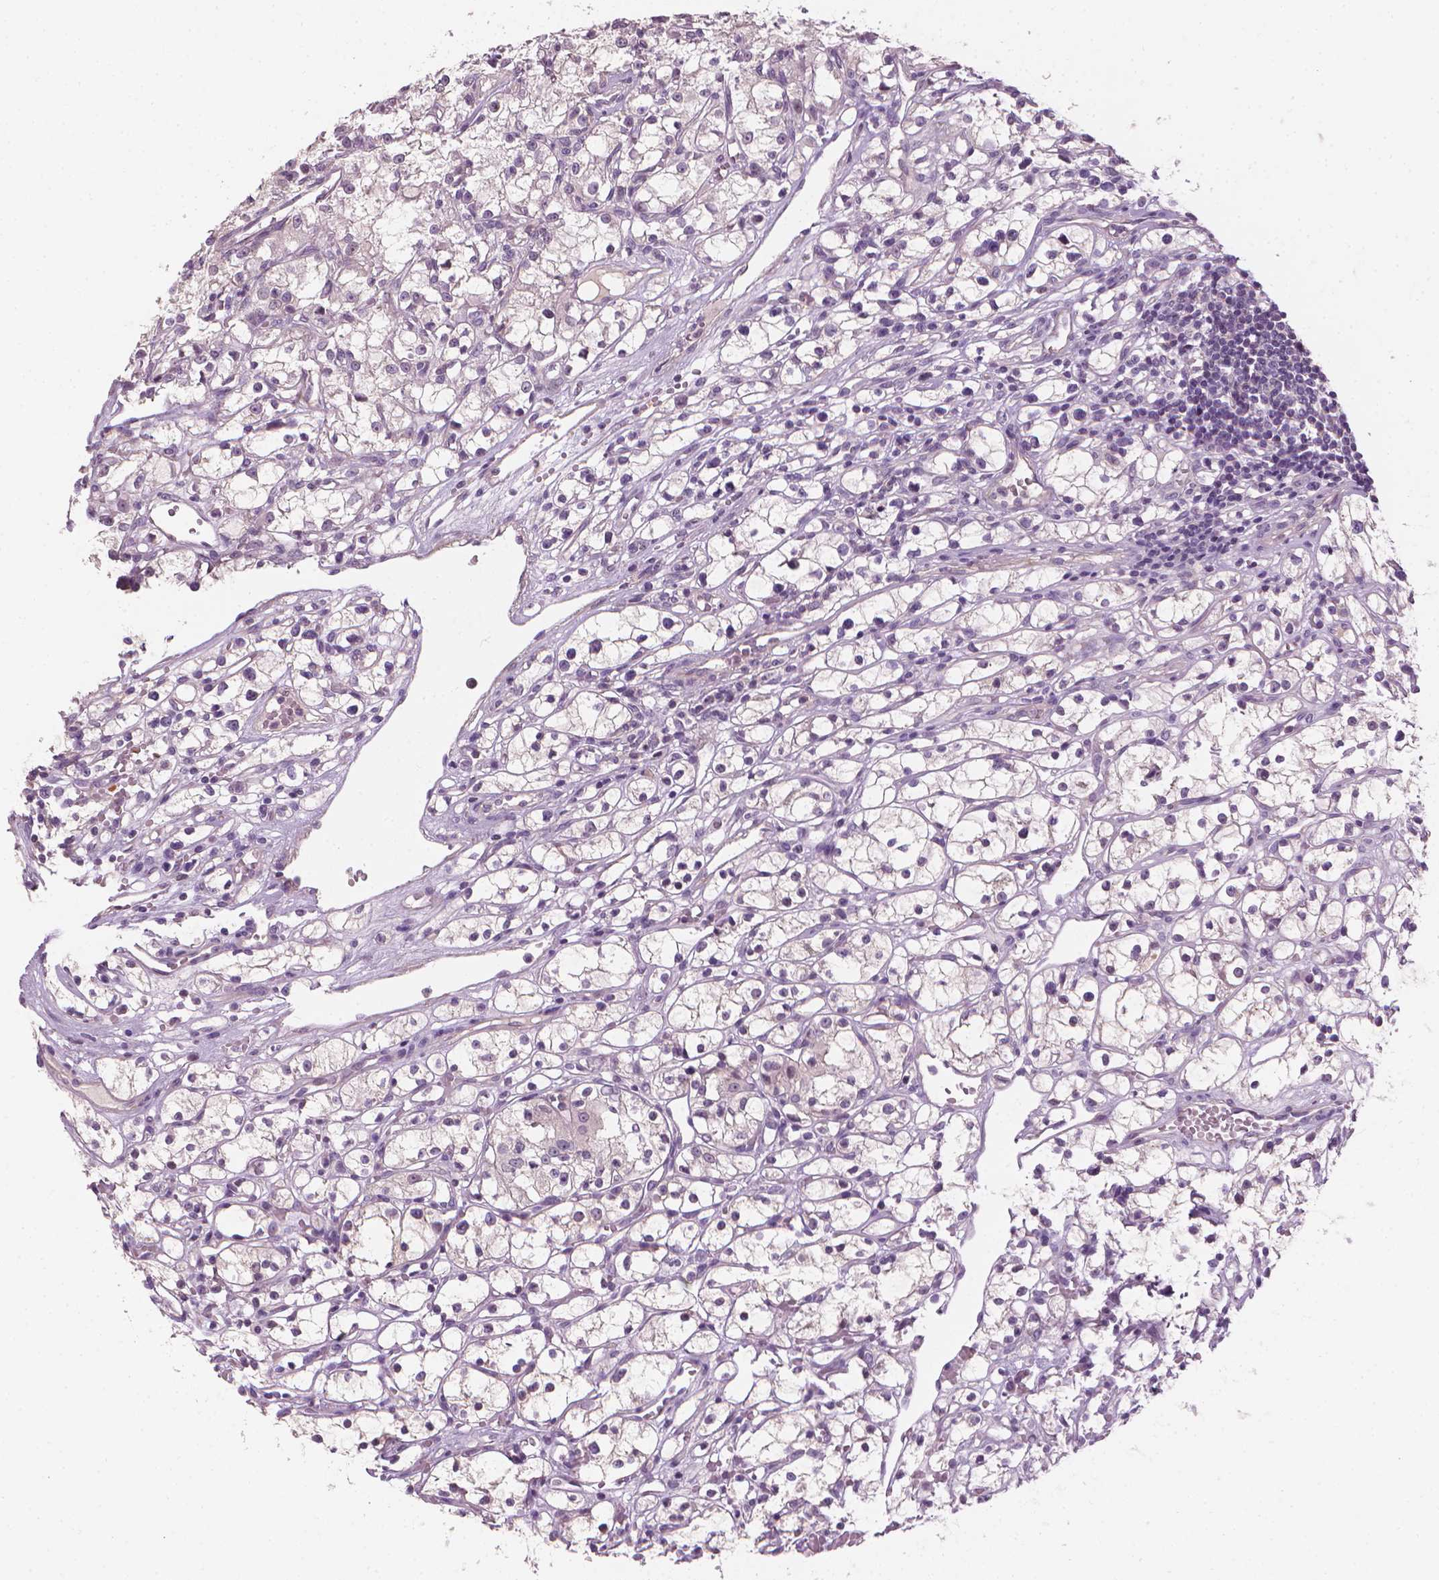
{"staining": {"intensity": "negative", "quantity": "none", "location": "none"}, "tissue": "renal cancer", "cell_type": "Tumor cells", "image_type": "cancer", "snomed": [{"axis": "morphology", "description": "Adenocarcinoma, NOS"}, {"axis": "topography", "description": "Kidney"}], "caption": "The histopathology image reveals no staining of tumor cells in renal cancer.", "gene": "SAXO2", "patient": {"sex": "female", "age": 59}}